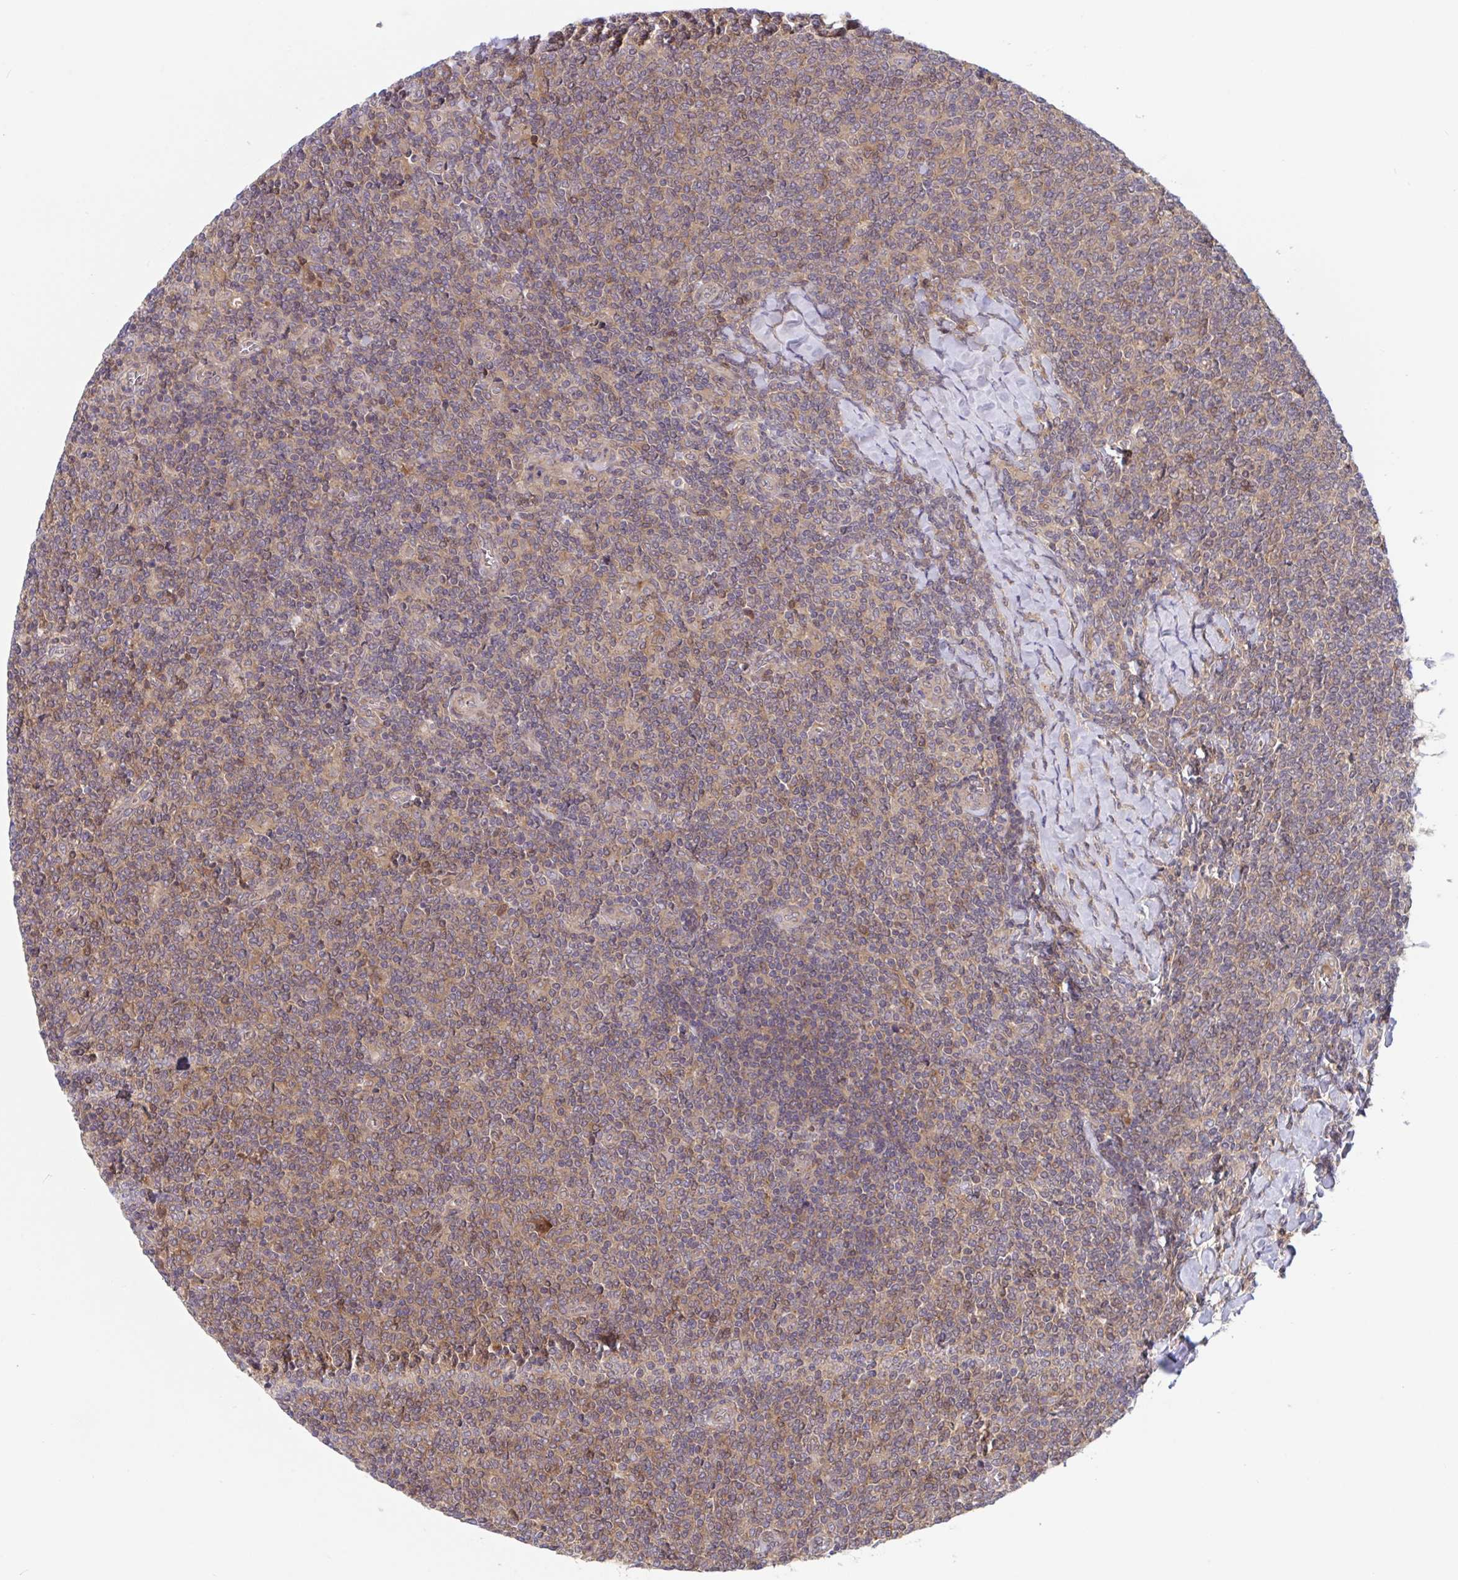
{"staining": {"intensity": "weak", "quantity": ">75%", "location": "cytoplasmic/membranous"}, "tissue": "lymphoma", "cell_type": "Tumor cells", "image_type": "cancer", "snomed": [{"axis": "morphology", "description": "Malignant lymphoma, non-Hodgkin's type, Low grade"}, {"axis": "topography", "description": "Lymph node"}], "caption": "A brown stain shows weak cytoplasmic/membranous positivity of a protein in lymphoma tumor cells.", "gene": "LMNTD2", "patient": {"sex": "male", "age": 52}}